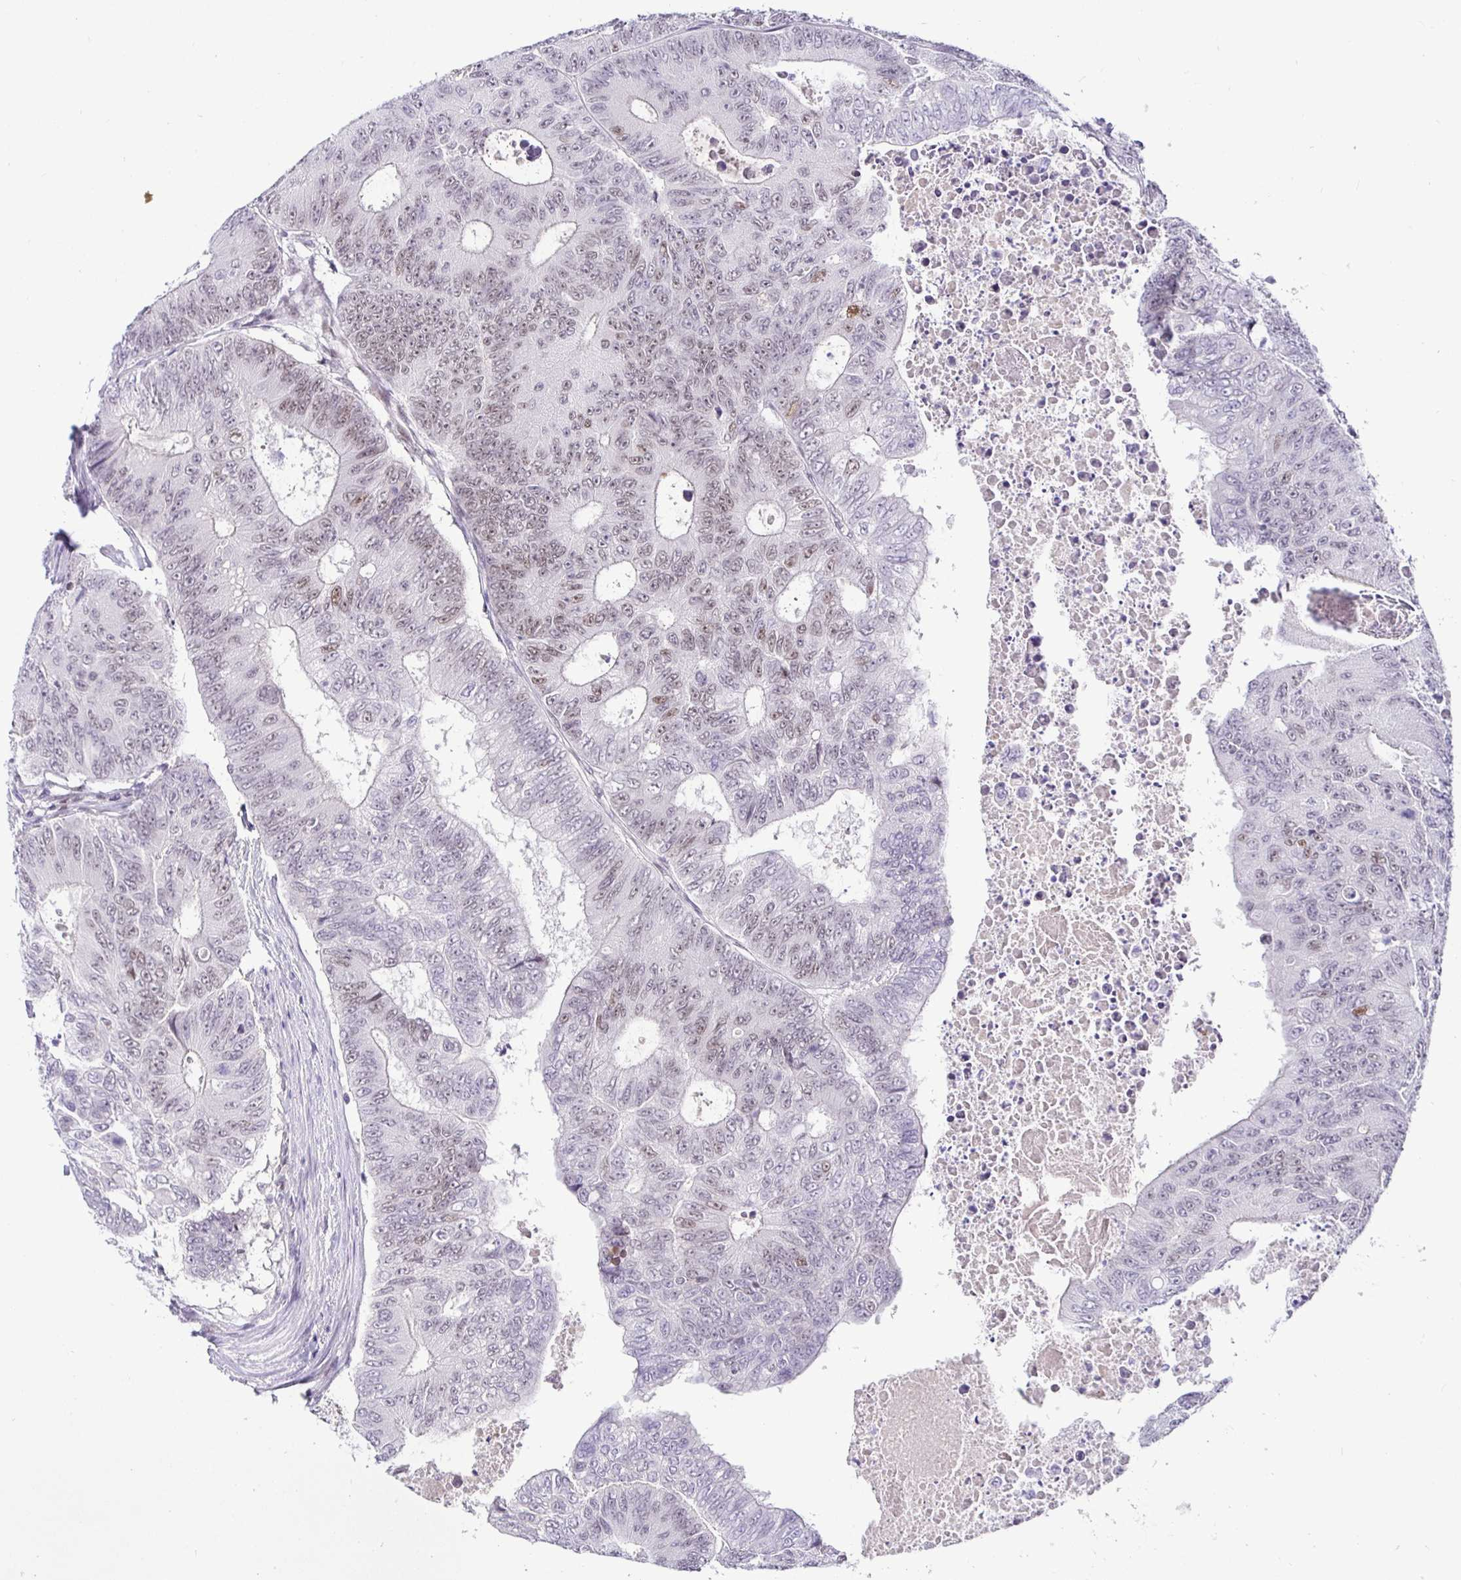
{"staining": {"intensity": "weak", "quantity": "25%-75%", "location": "nuclear"}, "tissue": "colorectal cancer", "cell_type": "Tumor cells", "image_type": "cancer", "snomed": [{"axis": "morphology", "description": "Adenocarcinoma, NOS"}, {"axis": "topography", "description": "Colon"}], "caption": "A brown stain shows weak nuclear positivity of a protein in colorectal cancer tumor cells.", "gene": "NUP188", "patient": {"sex": "female", "age": 48}}